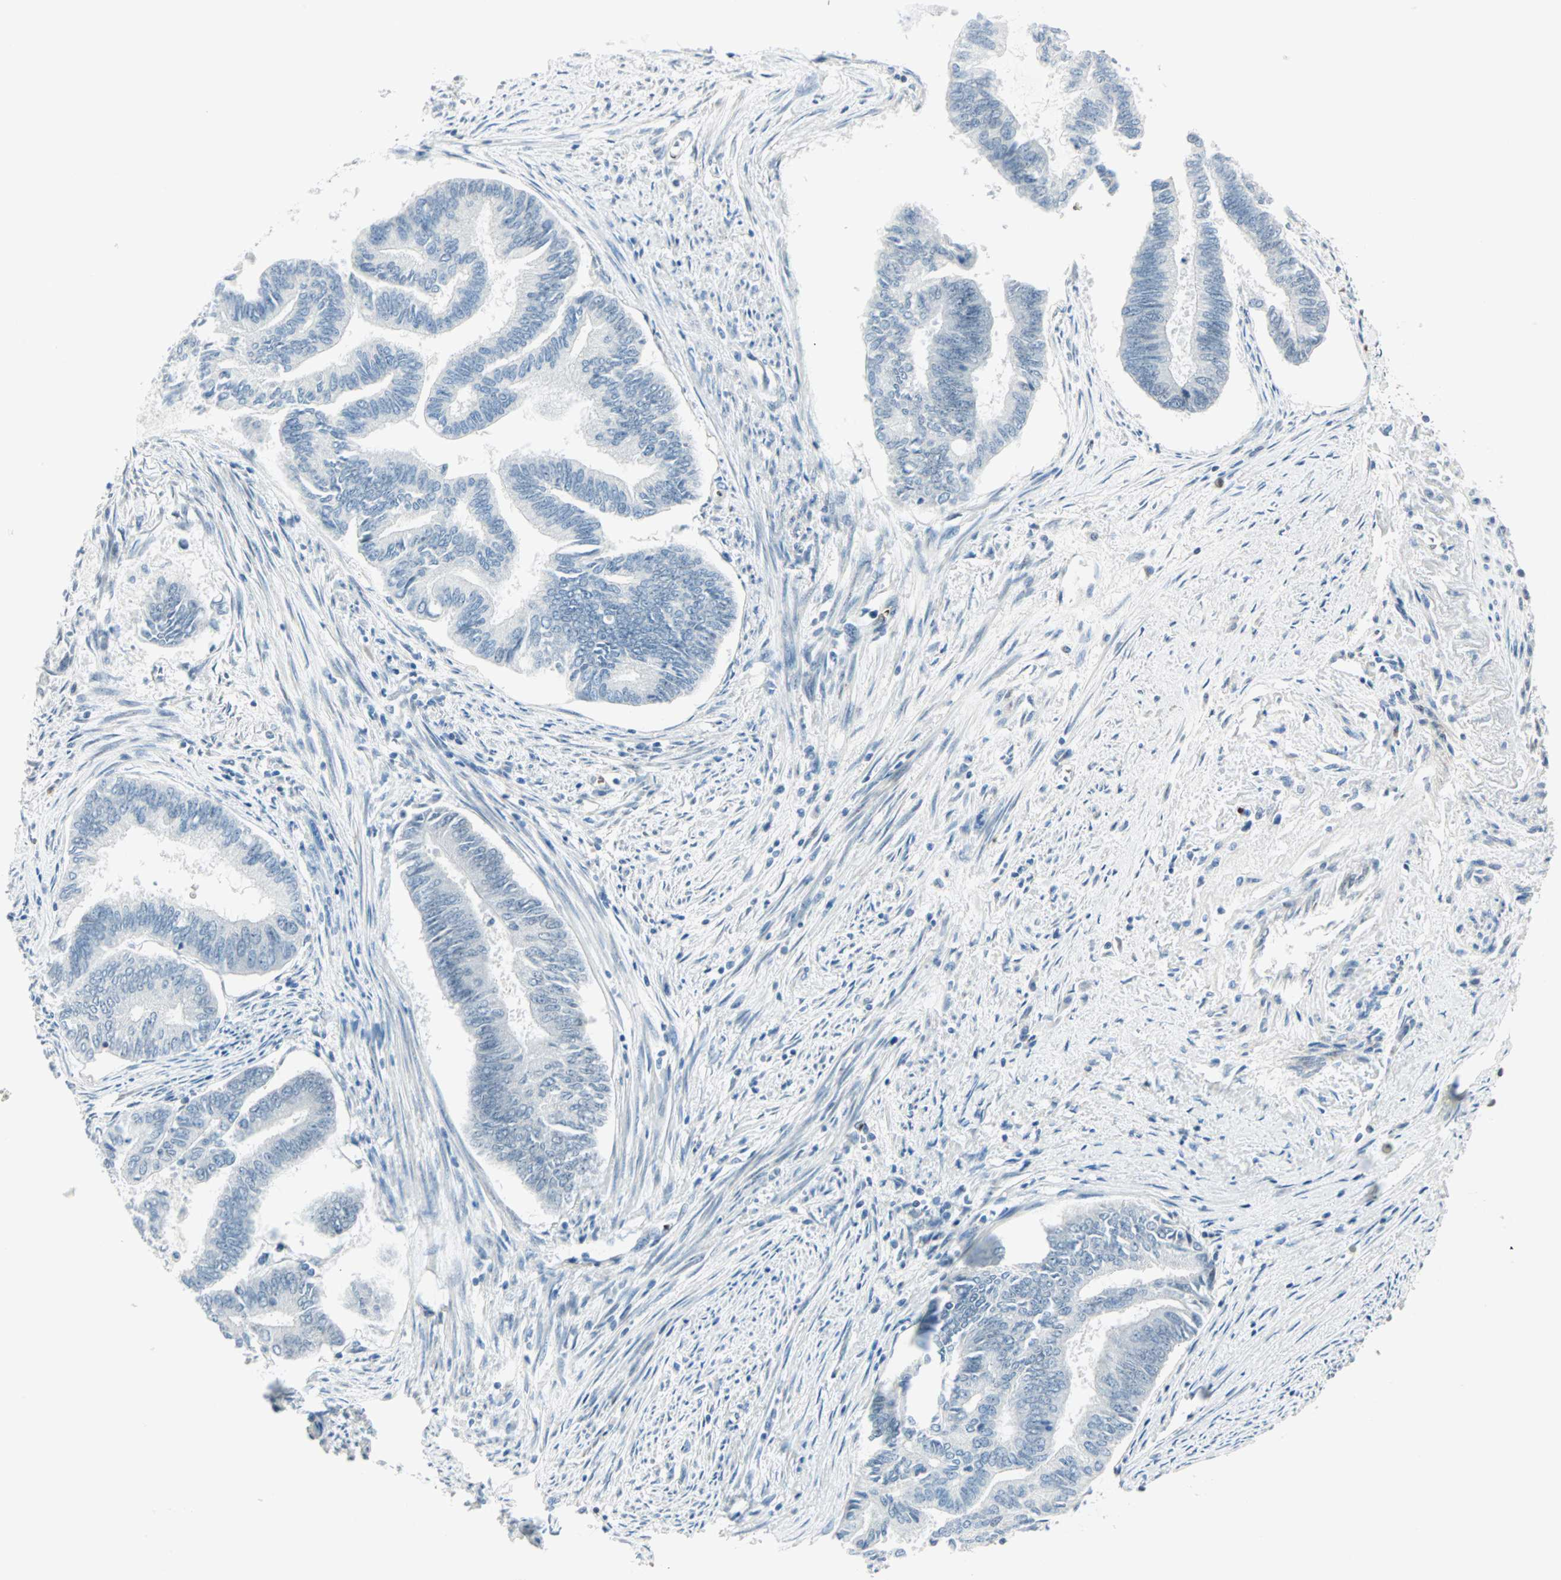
{"staining": {"intensity": "negative", "quantity": "none", "location": "none"}, "tissue": "endometrial cancer", "cell_type": "Tumor cells", "image_type": "cancer", "snomed": [{"axis": "morphology", "description": "Adenocarcinoma, NOS"}, {"axis": "topography", "description": "Endometrium"}], "caption": "Endometrial cancer (adenocarcinoma) stained for a protein using immunohistochemistry exhibits no expression tumor cells.", "gene": "BCAN", "patient": {"sex": "female", "age": 86}}